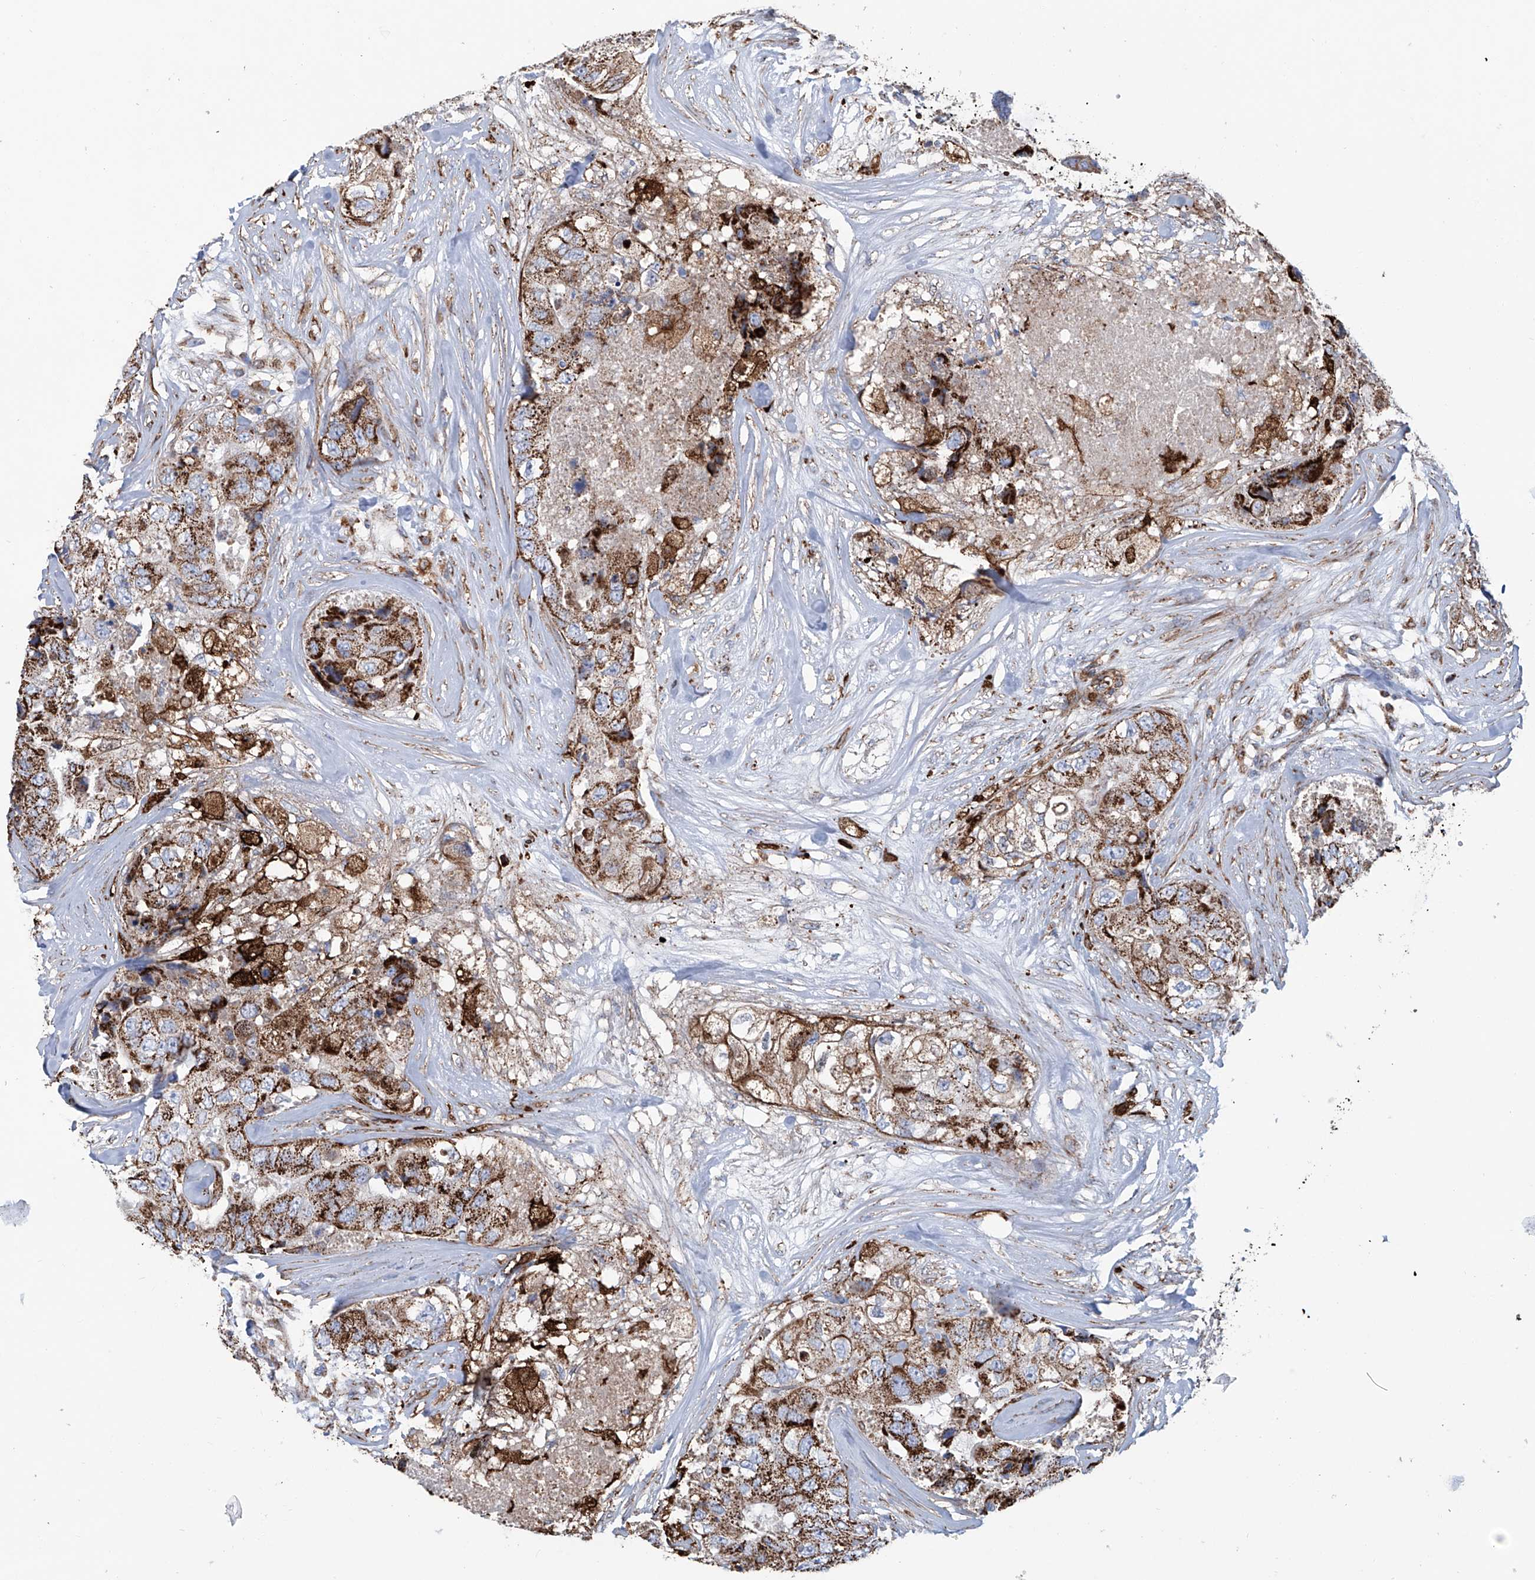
{"staining": {"intensity": "strong", "quantity": ">75%", "location": "cytoplasmic/membranous"}, "tissue": "breast cancer", "cell_type": "Tumor cells", "image_type": "cancer", "snomed": [{"axis": "morphology", "description": "Duct carcinoma"}, {"axis": "topography", "description": "Breast"}], "caption": "Immunohistochemistry of human breast cancer reveals high levels of strong cytoplasmic/membranous staining in about >75% of tumor cells.", "gene": "ALDH6A1", "patient": {"sex": "female", "age": 62}}